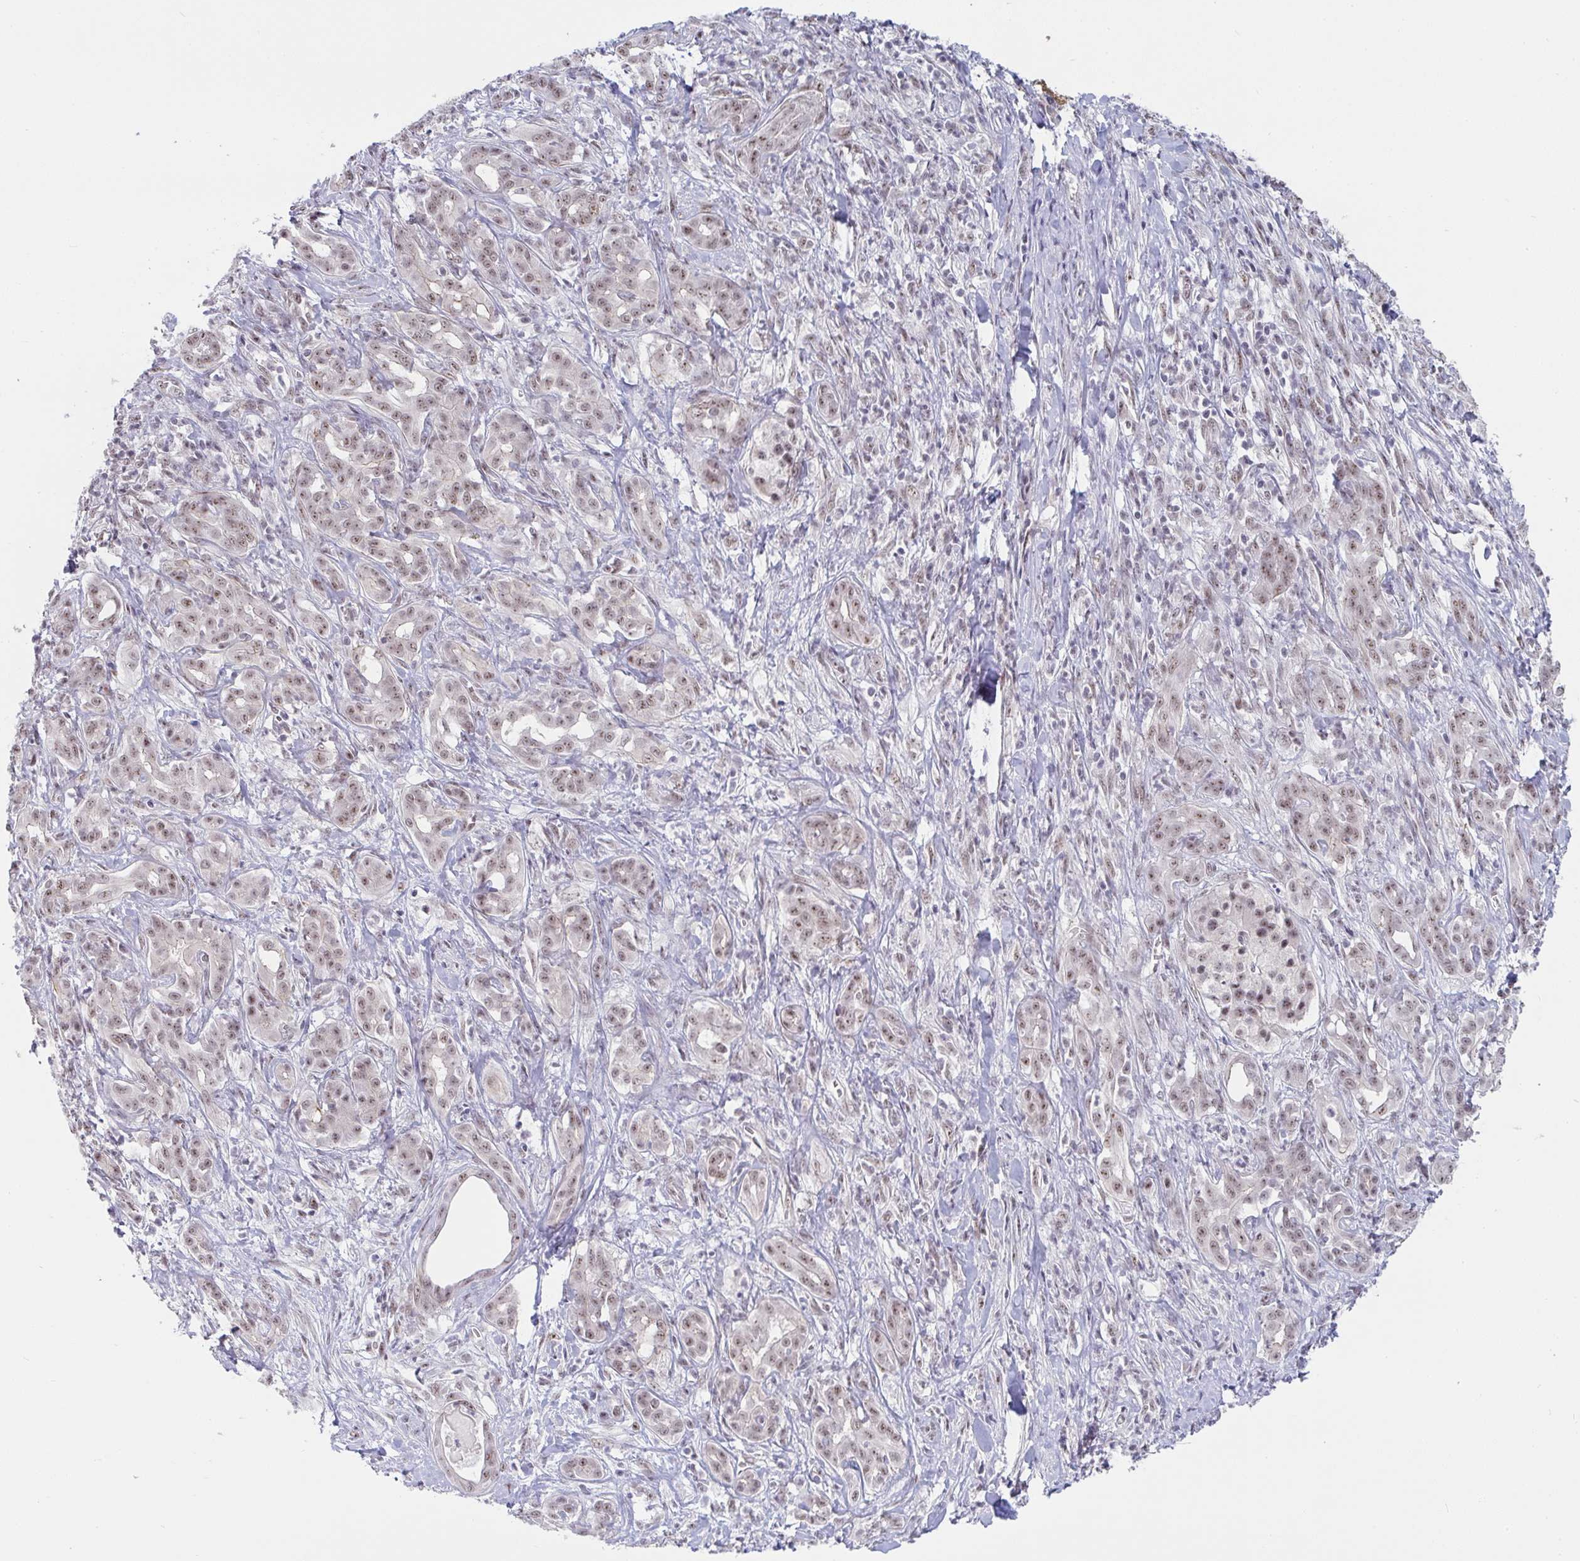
{"staining": {"intensity": "weak", "quantity": "25%-75%", "location": "cytoplasmic/membranous,nuclear"}, "tissue": "pancreatic cancer", "cell_type": "Tumor cells", "image_type": "cancer", "snomed": [{"axis": "morphology", "description": "Adenocarcinoma, NOS"}, {"axis": "topography", "description": "Pancreas"}], "caption": "Immunohistochemical staining of pancreatic cancer shows low levels of weak cytoplasmic/membranous and nuclear protein positivity in approximately 25%-75% of tumor cells.", "gene": "PRR14", "patient": {"sex": "male", "age": 61}}